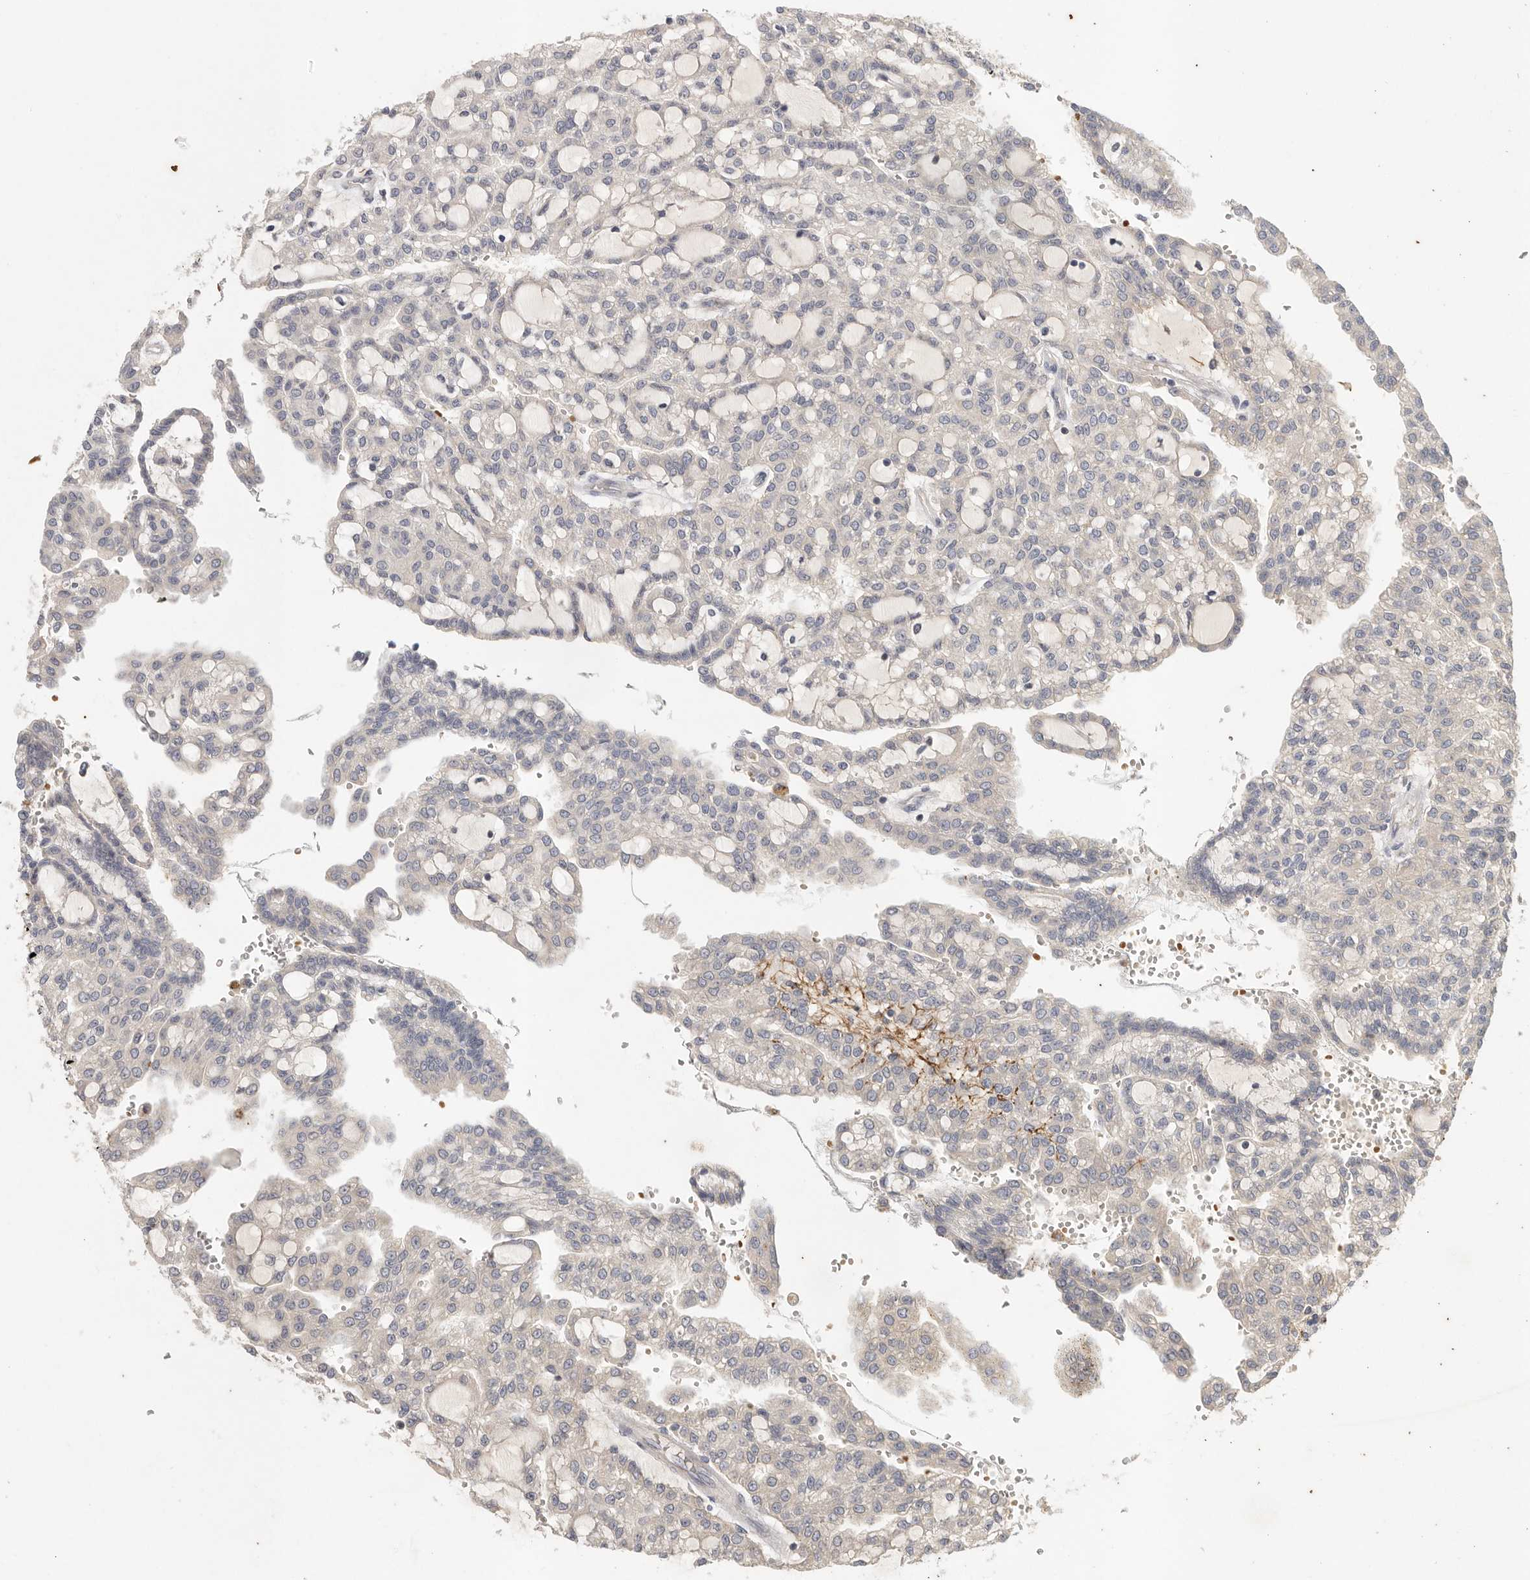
{"staining": {"intensity": "negative", "quantity": "none", "location": "none"}, "tissue": "renal cancer", "cell_type": "Tumor cells", "image_type": "cancer", "snomed": [{"axis": "morphology", "description": "Adenocarcinoma, NOS"}, {"axis": "topography", "description": "Kidney"}], "caption": "DAB (3,3'-diaminobenzidine) immunohistochemical staining of human renal cancer (adenocarcinoma) exhibits no significant positivity in tumor cells.", "gene": "CFAP298", "patient": {"sex": "male", "age": 63}}